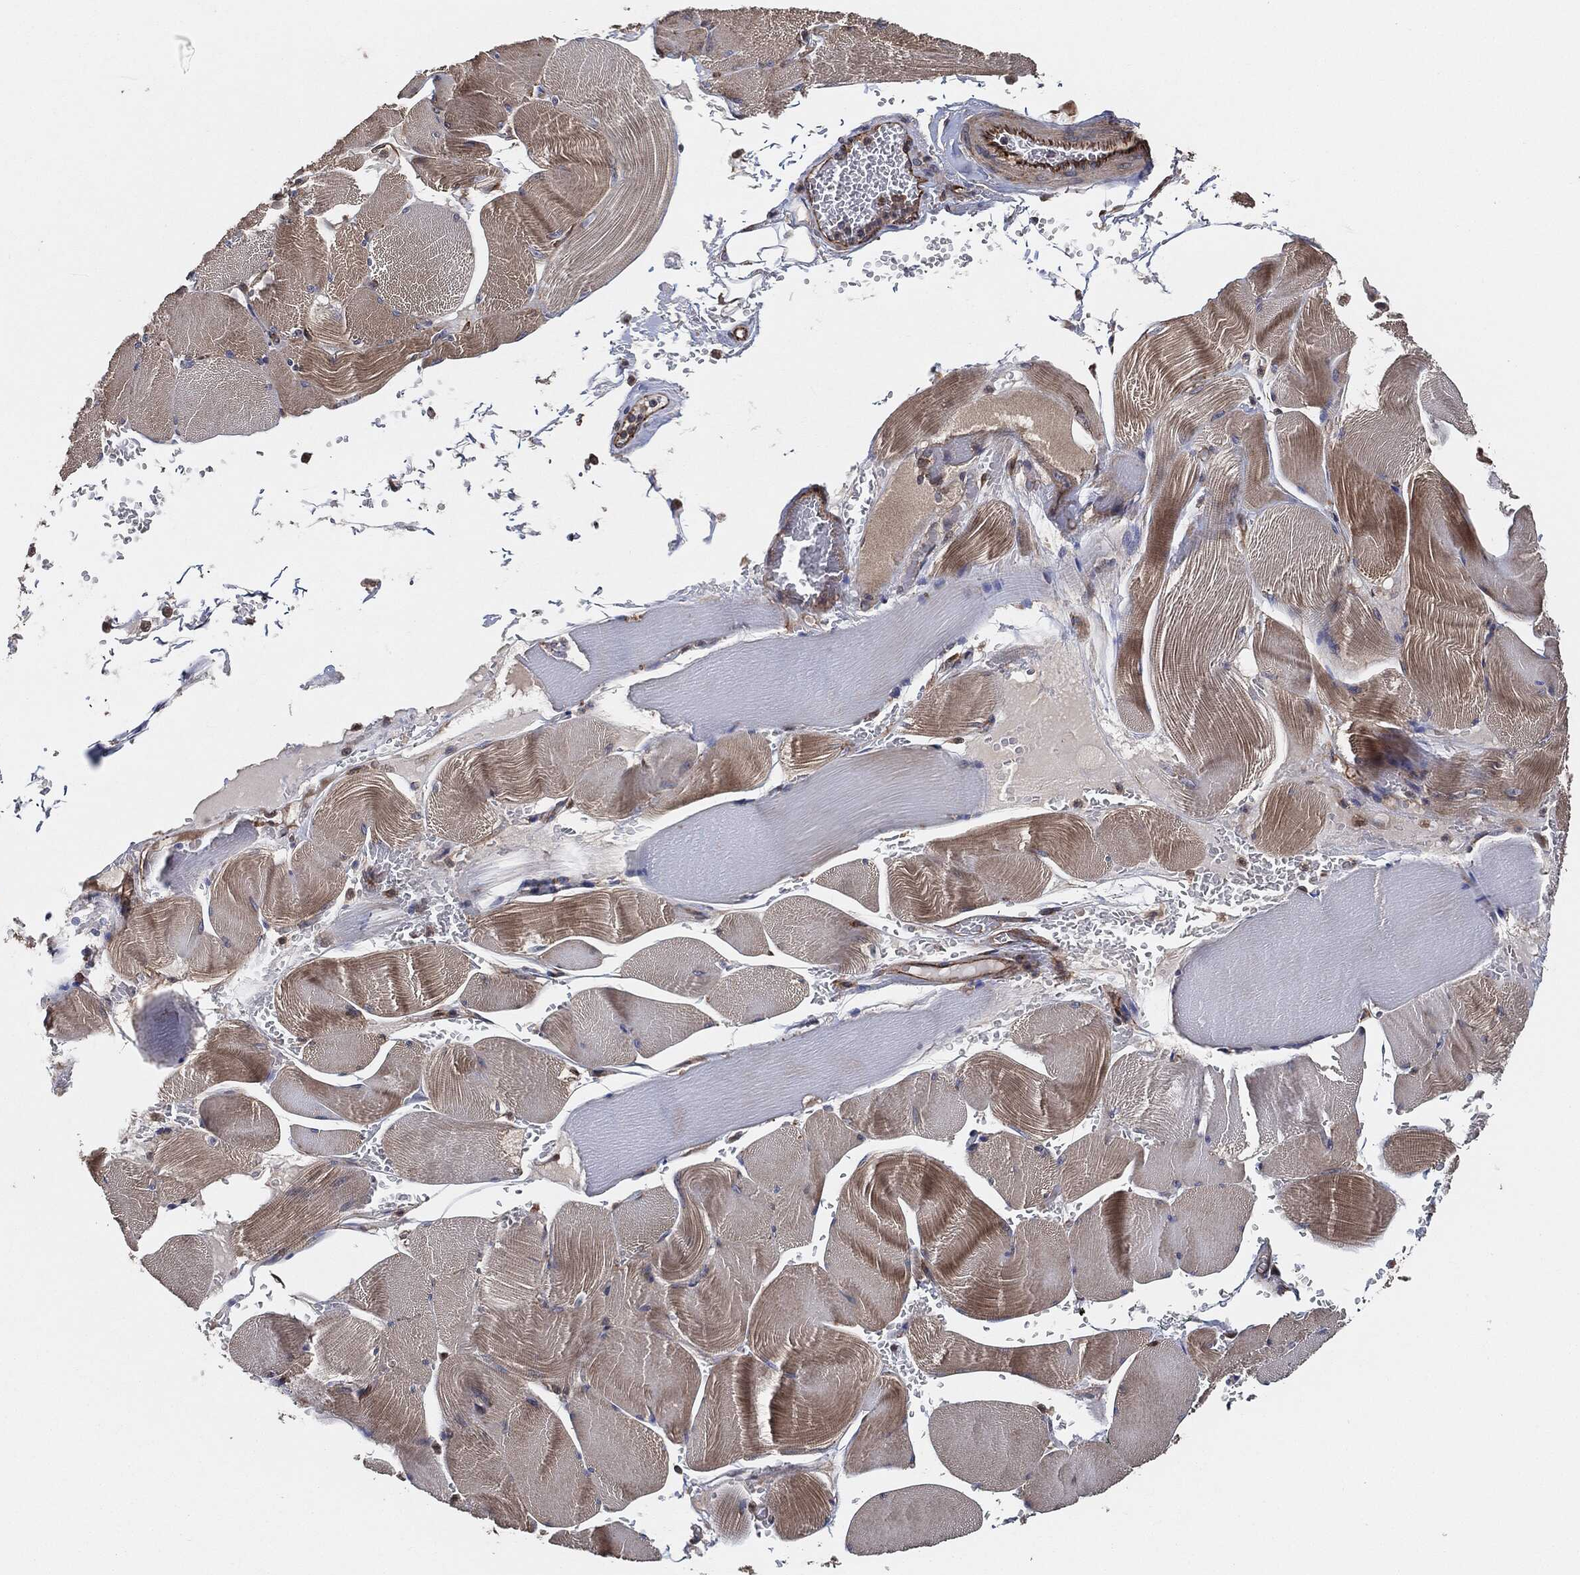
{"staining": {"intensity": "moderate", "quantity": "25%-75%", "location": "cytoplasmic/membranous"}, "tissue": "skeletal muscle", "cell_type": "Myocytes", "image_type": "normal", "snomed": [{"axis": "morphology", "description": "Normal tissue, NOS"}, {"axis": "topography", "description": "Skeletal muscle"}], "caption": "This photomicrograph reveals normal skeletal muscle stained with immunohistochemistry to label a protein in brown. The cytoplasmic/membranous of myocytes show moderate positivity for the protein. Nuclei are counter-stained blue.", "gene": "CTNNA1", "patient": {"sex": "male", "age": 56}}